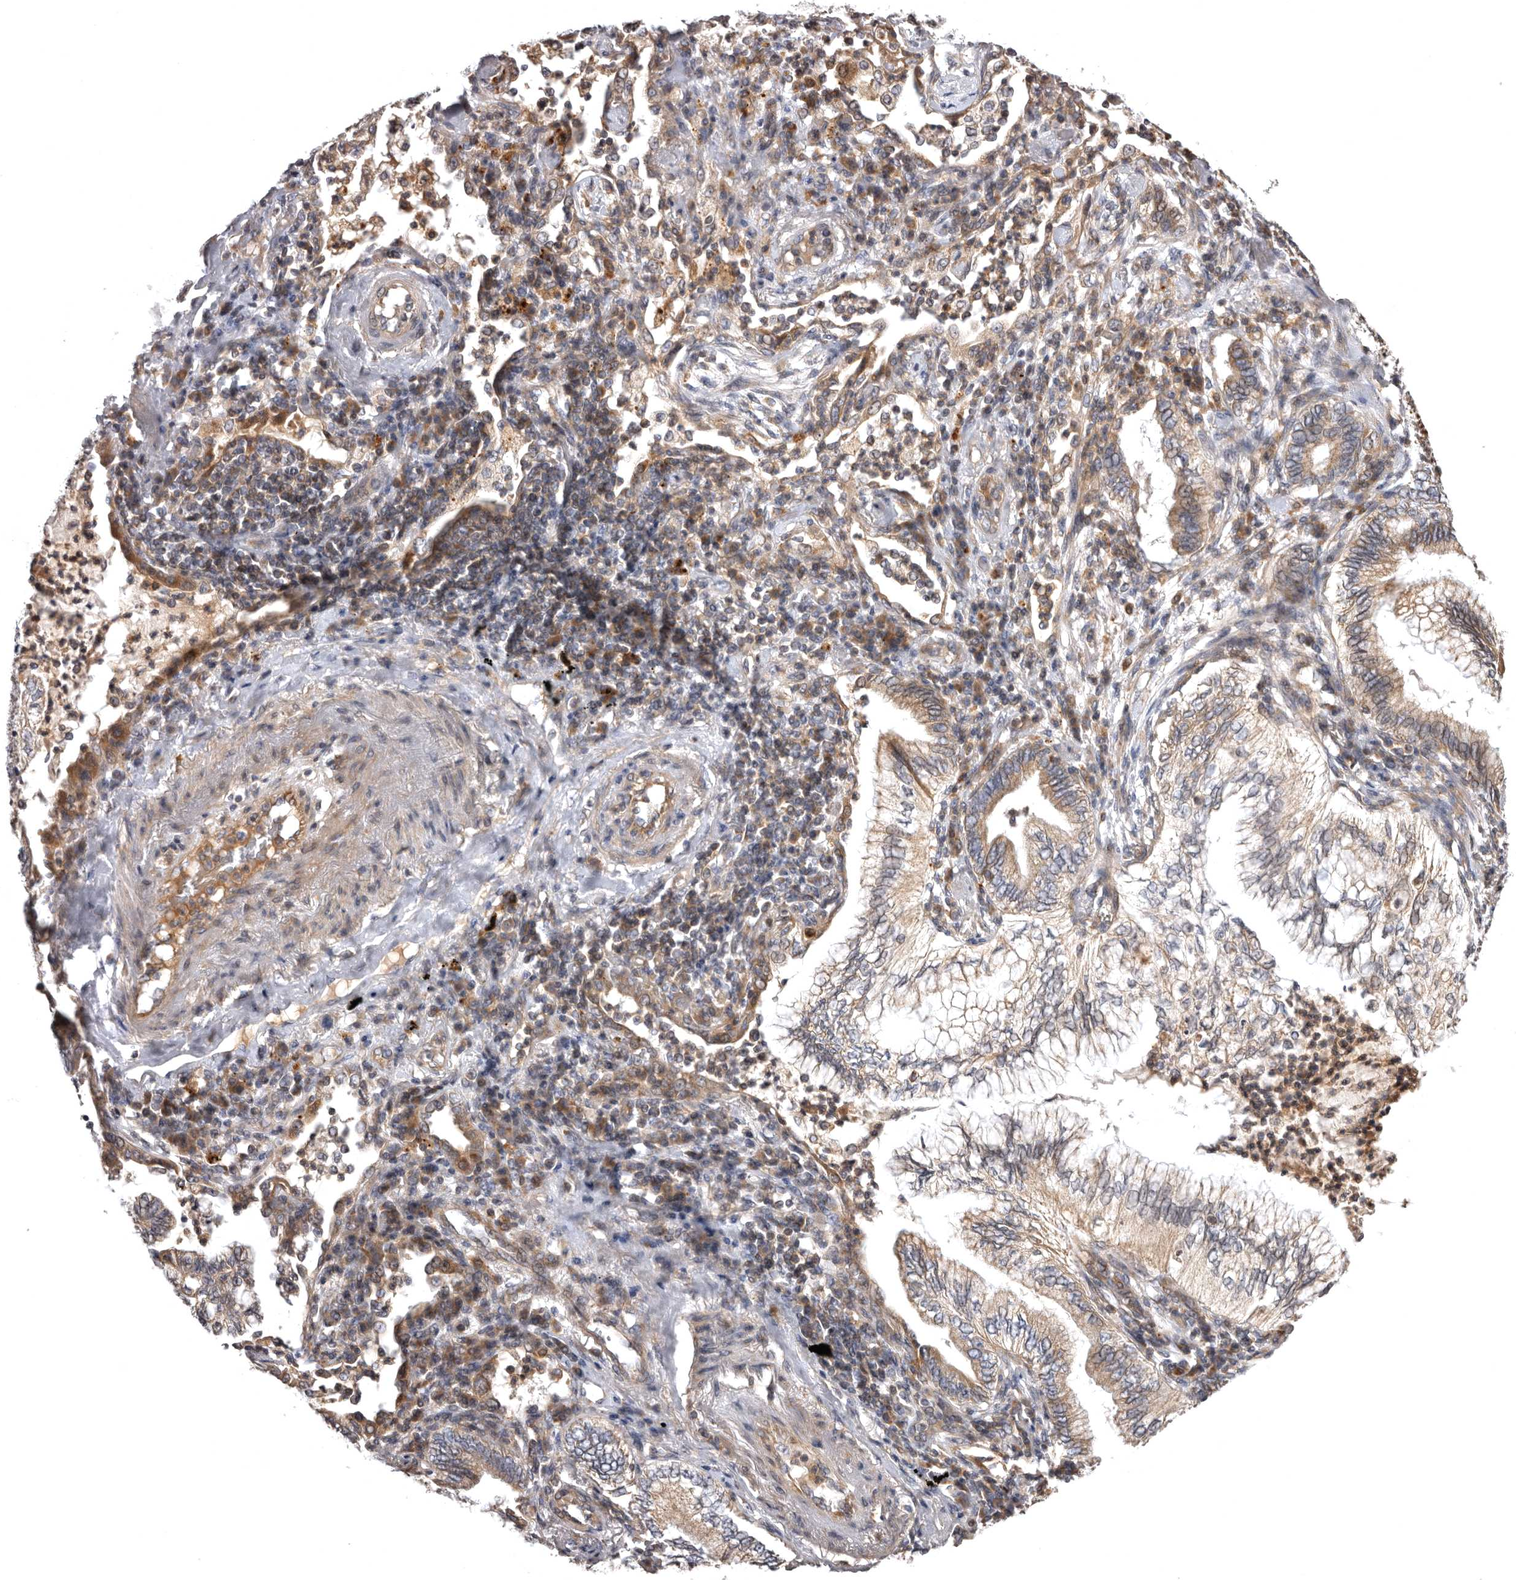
{"staining": {"intensity": "weak", "quantity": ">75%", "location": "cytoplasmic/membranous"}, "tissue": "lung cancer", "cell_type": "Tumor cells", "image_type": "cancer", "snomed": [{"axis": "morphology", "description": "Normal tissue, NOS"}, {"axis": "morphology", "description": "Adenocarcinoma, NOS"}, {"axis": "topography", "description": "Bronchus"}, {"axis": "topography", "description": "Lung"}], "caption": "Approximately >75% of tumor cells in lung cancer (adenocarcinoma) show weak cytoplasmic/membranous protein staining as visualized by brown immunohistochemical staining.", "gene": "ADCY2", "patient": {"sex": "female", "age": 70}}